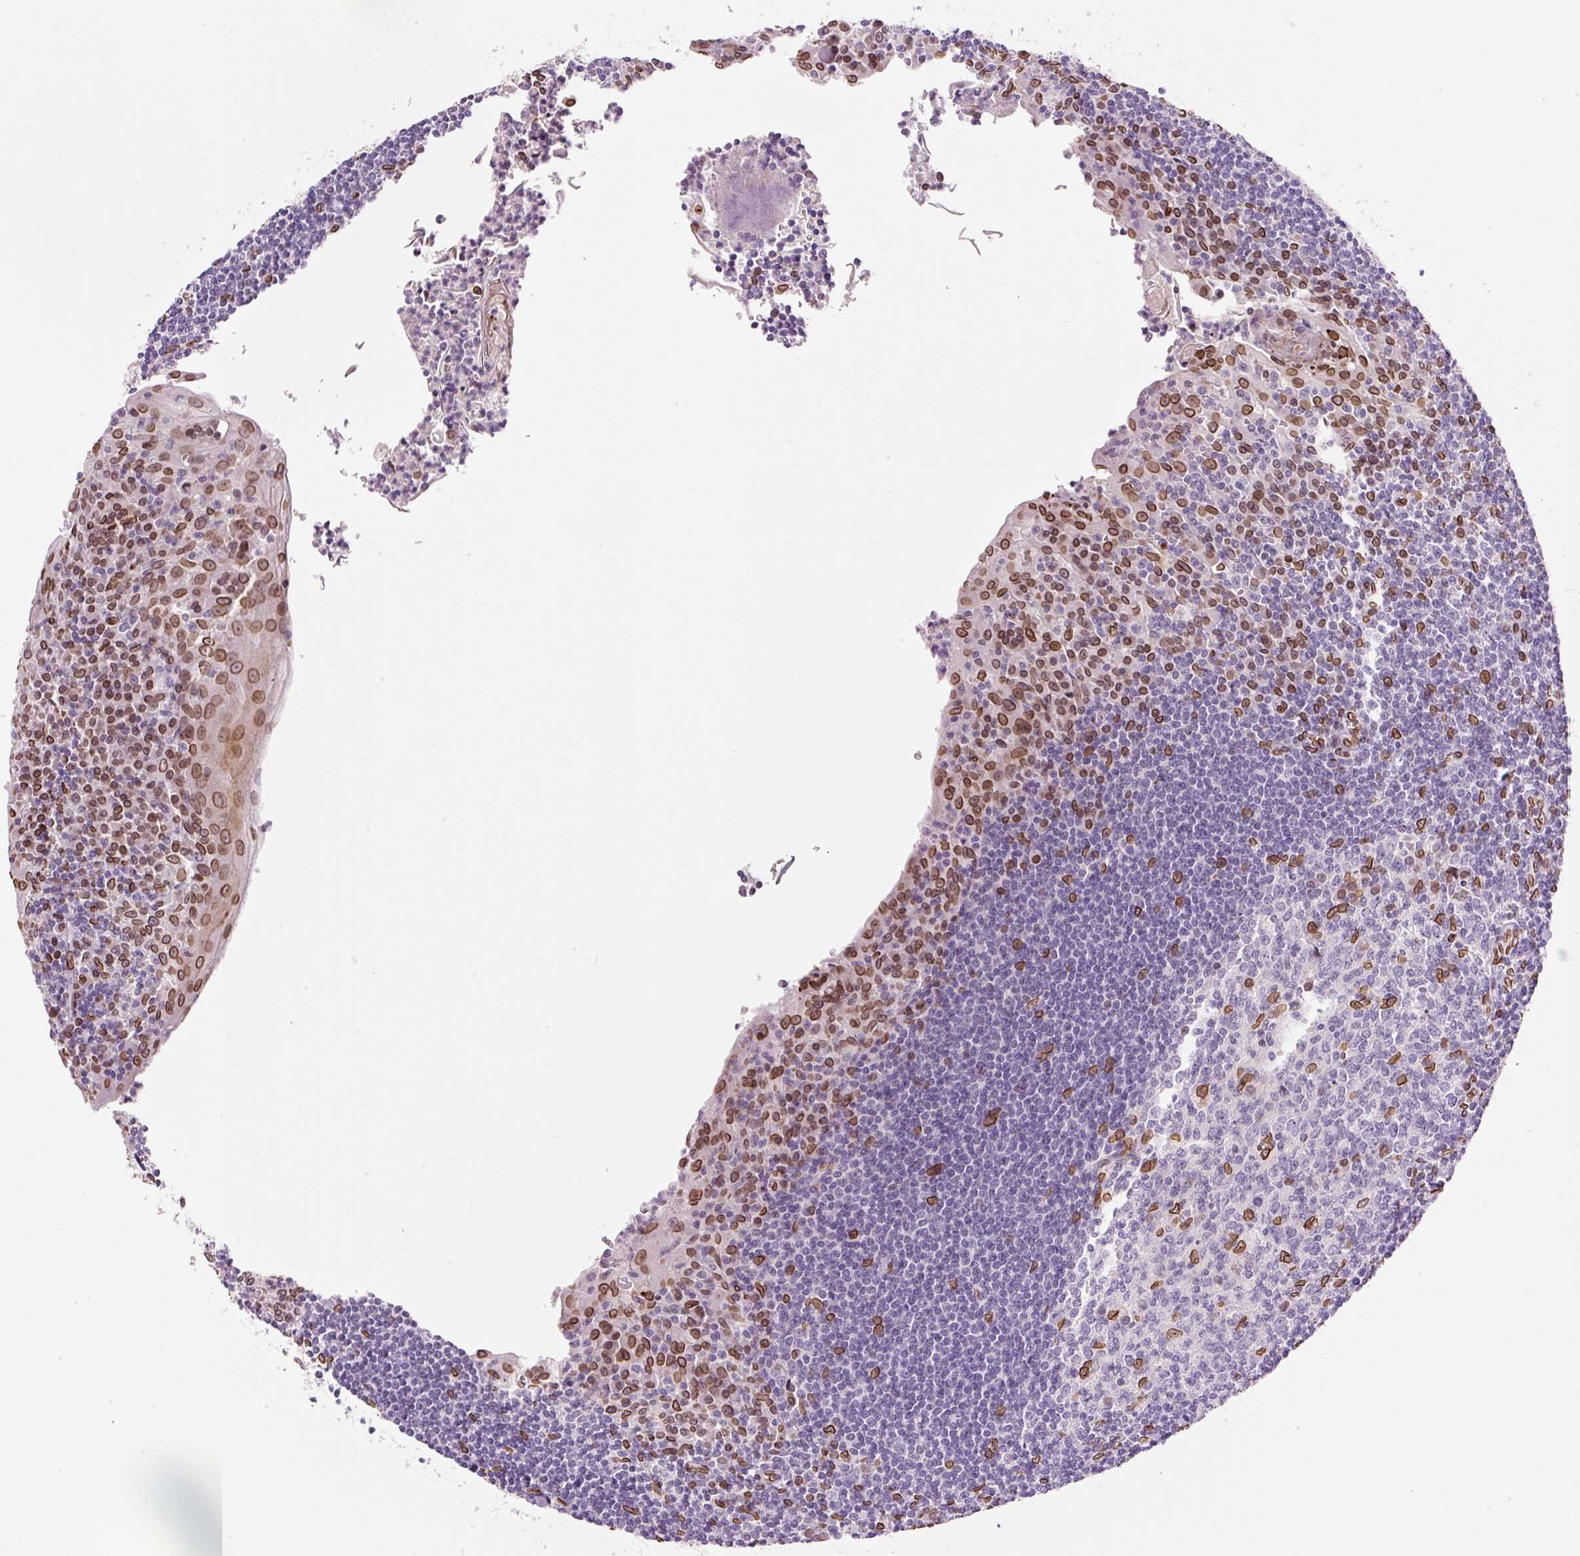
{"staining": {"intensity": "strong", "quantity": "<25%", "location": "cytoplasmic/membranous,nuclear"}, "tissue": "tonsil", "cell_type": "Germinal center cells", "image_type": "normal", "snomed": [{"axis": "morphology", "description": "Normal tissue, NOS"}, {"axis": "topography", "description": "Tonsil"}], "caption": "Tonsil stained with DAB (3,3'-diaminobenzidine) immunohistochemistry displays medium levels of strong cytoplasmic/membranous,nuclear expression in about <25% of germinal center cells.", "gene": "ZNF224", "patient": {"sex": "male", "age": 27}}